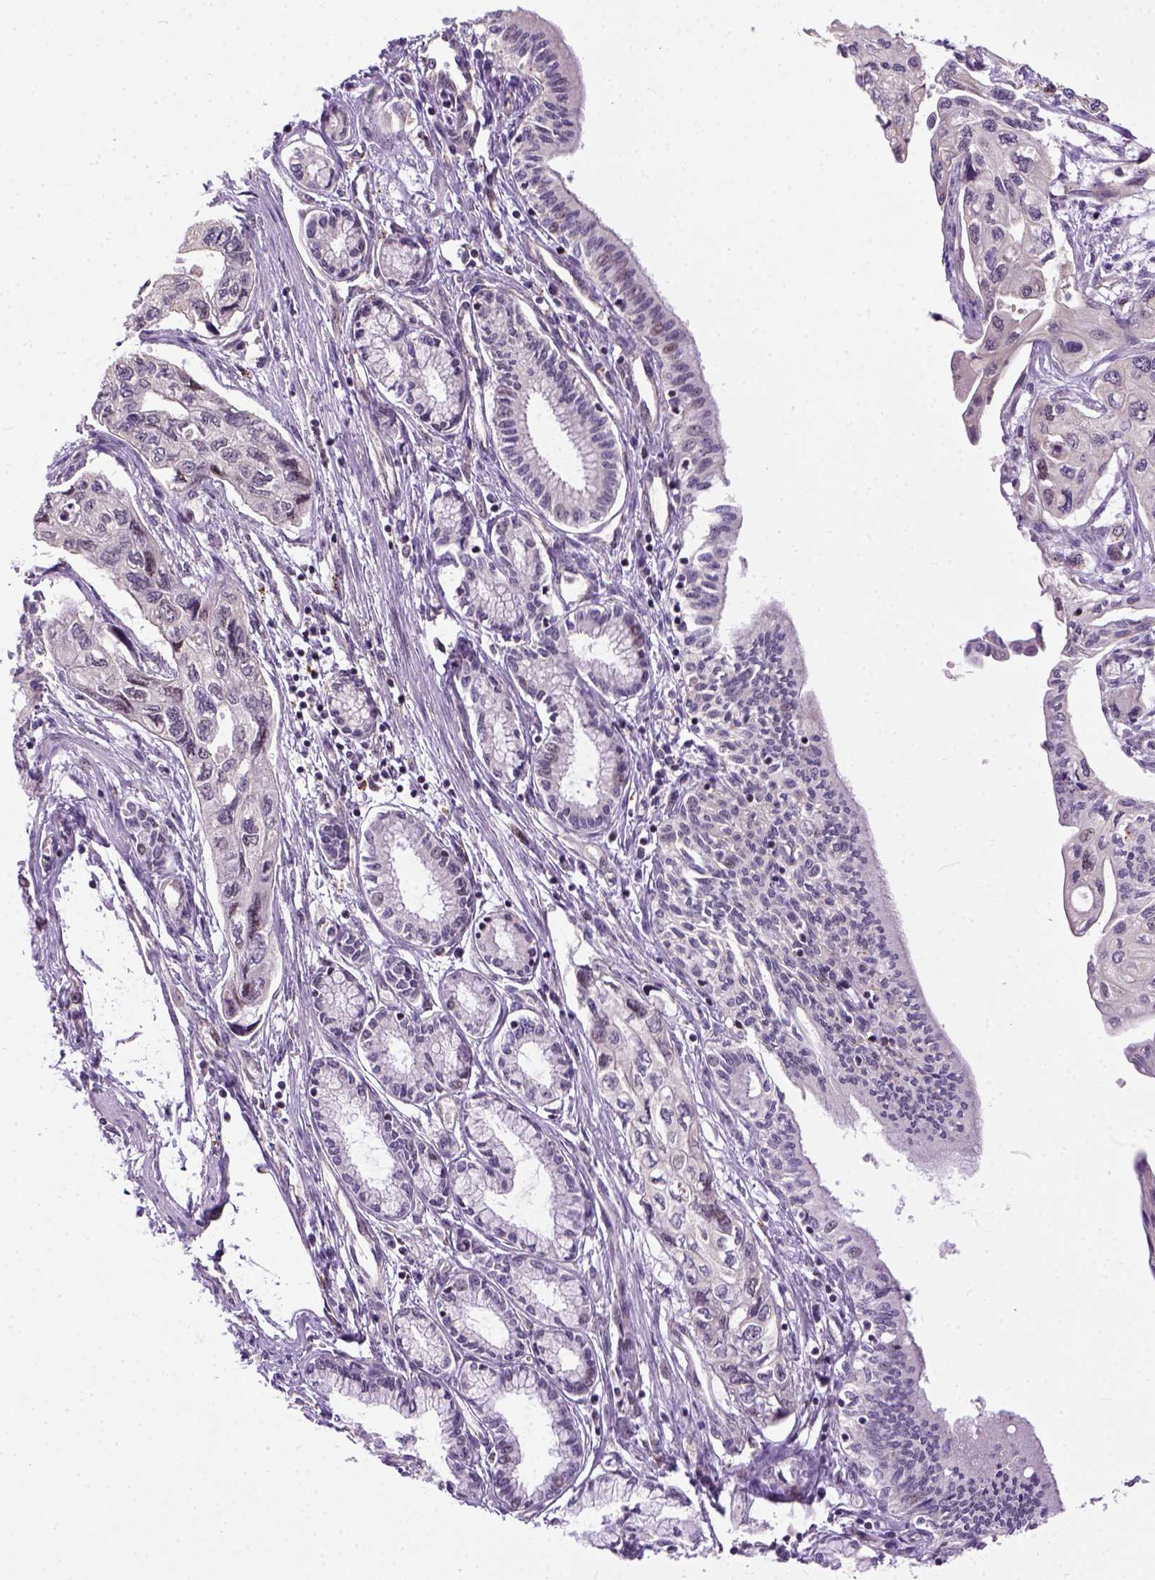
{"staining": {"intensity": "negative", "quantity": "none", "location": "none"}, "tissue": "pancreatic cancer", "cell_type": "Tumor cells", "image_type": "cancer", "snomed": [{"axis": "morphology", "description": "Adenocarcinoma, NOS"}, {"axis": "topography", "description": "Pancreas"}], "caption": "Immunohistochemistry of pancreatic cancer (adenocarcinoma) displays no expression in tumor cells.", "gene": "KAZN", "patient": {"sex": "female", "age": 76}}